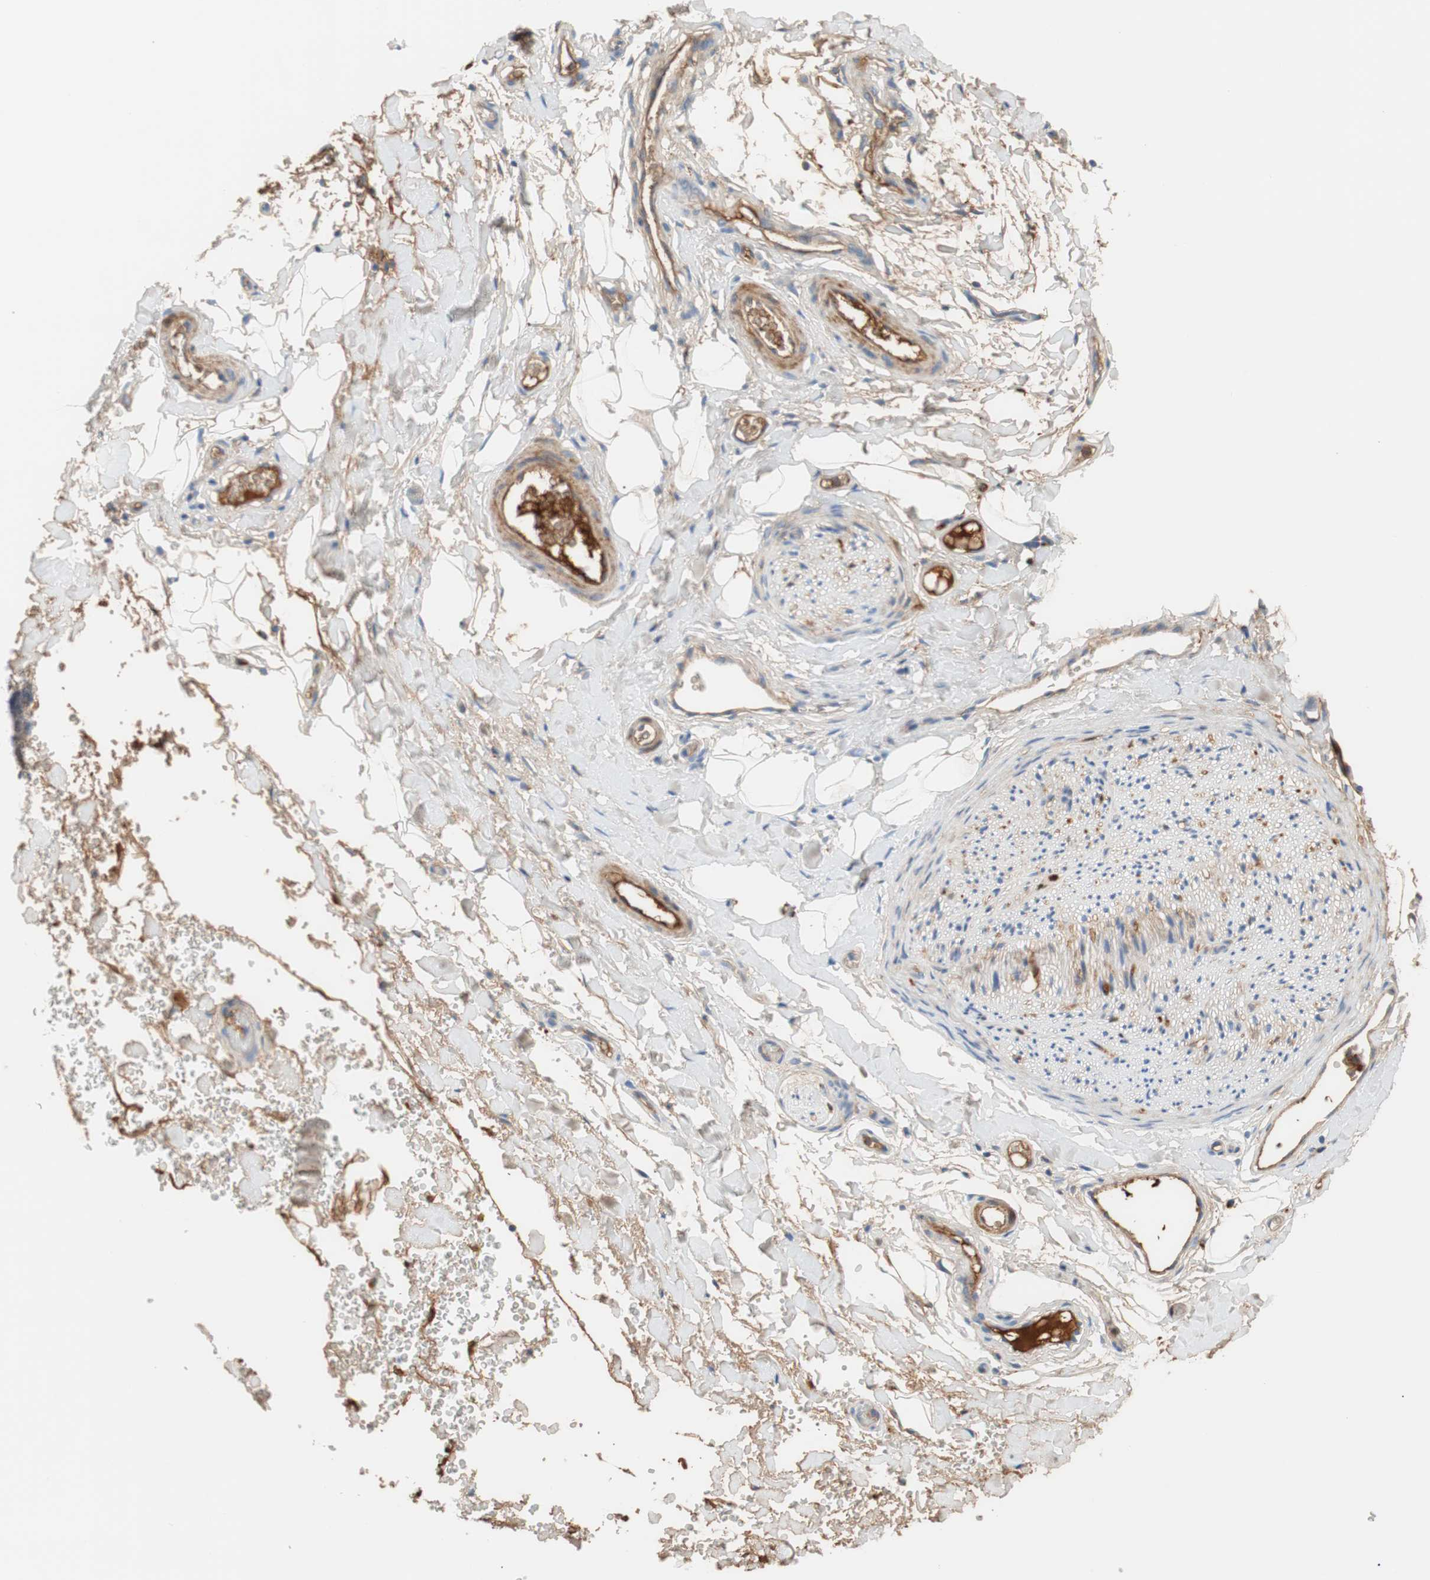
{"staining": {"intensity": "moderate", "quantity": ">75%", "location": "cytoplasmic/membranous"}, "tissue": "adipose tissue", "cell_type": "Adipocytes", "image_type": "normal", "snomed": [{"axis": "morphology", "description": "Normal tissue, NOS"}, {"axis": "morphology", "description": "Carcinoma, NOS"}, {"axis": "topography", "description": "Pancreas"}, {"axis": "topography", "description": "Peripheral nerve tissue"}], "caption": "DAB (3,3'-diaminobenzidine) immunohistochemical staining of unremarkable adipose tissue shows moderate cytoplasmic/membranous protein expression in approximately >75% of adipocytes.", "gene": "RBP4", "patient": {"sex": "female", "age": 29}}